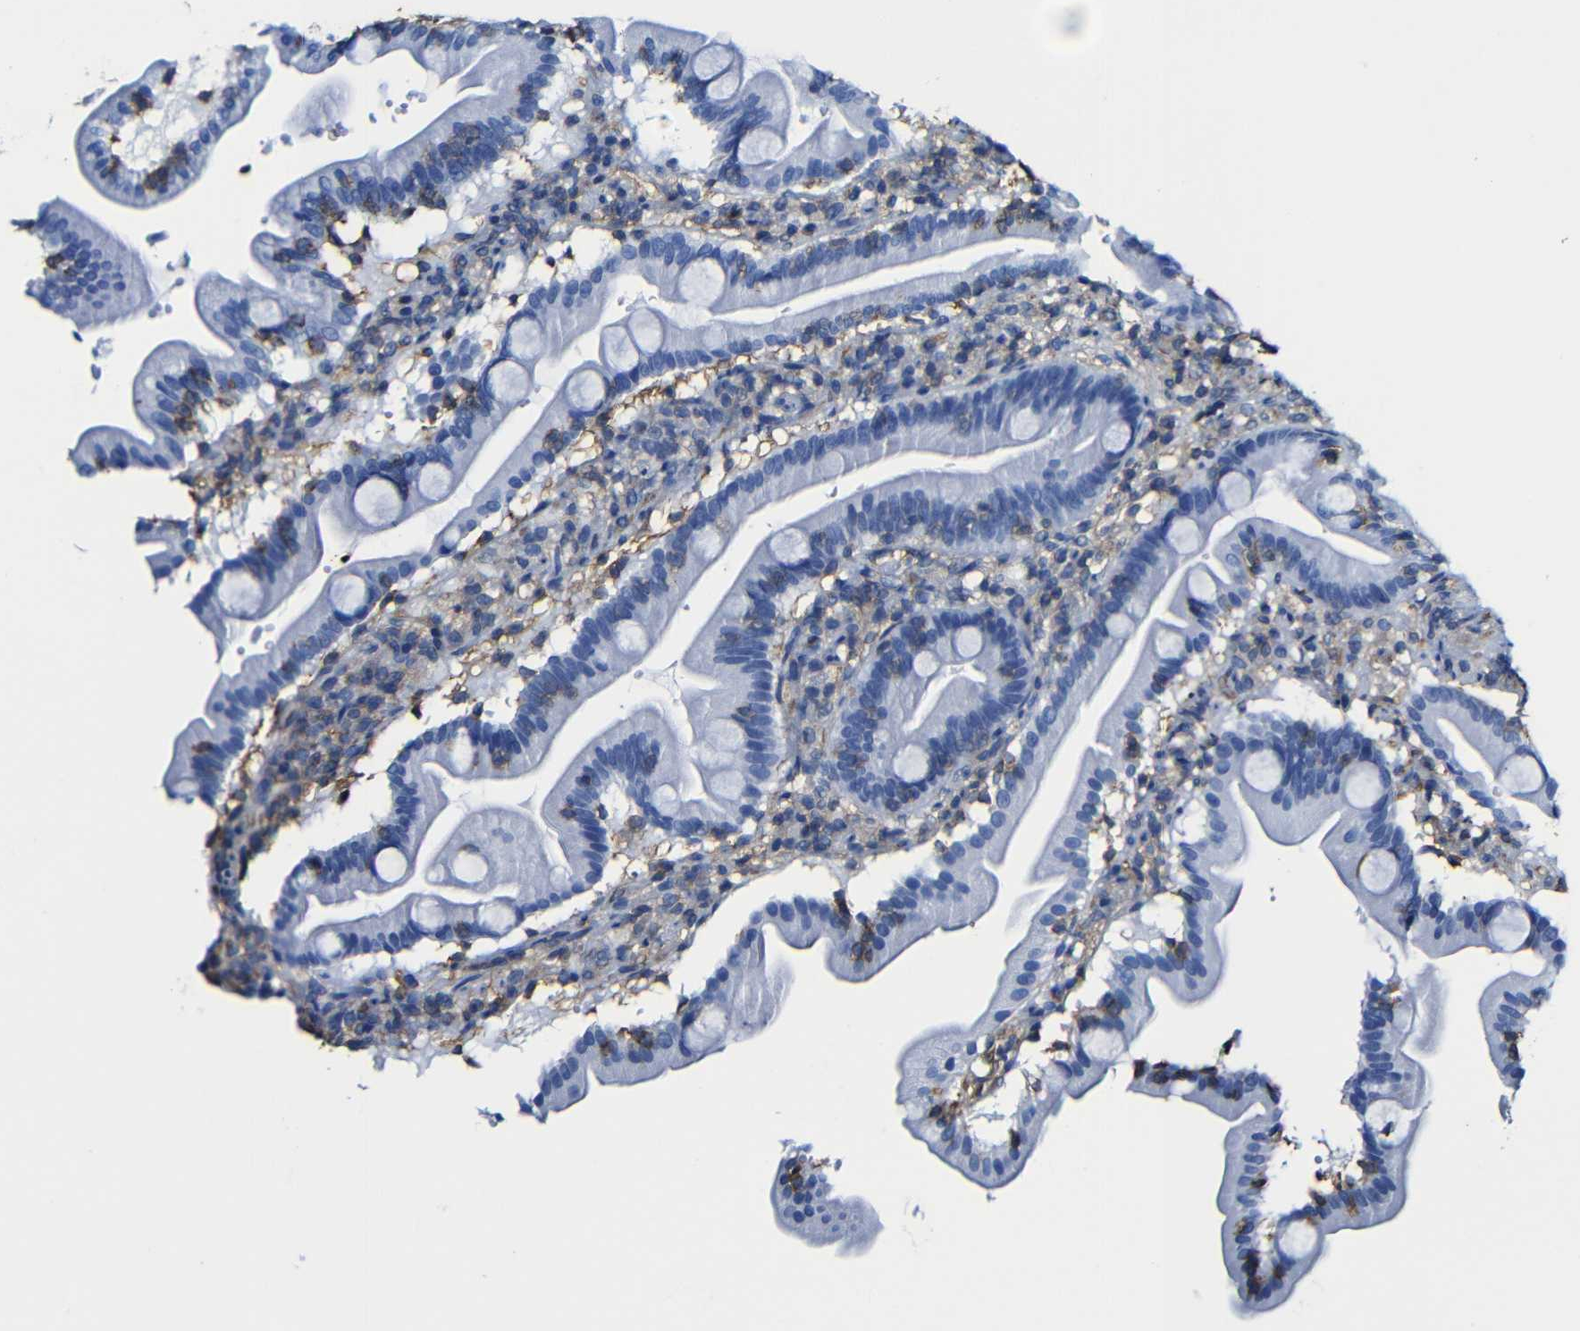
{"staining": {"intensity": "negative", "quantity": "none", "location": "none"}, "tissue": "duodenum", "cell_type": "Glandular cells", "image_type": "normal", "snomed": [{"axis": "morphology", "description": "Normal tissue, NOS"}, {"axis": "topography", "description": "Duodenum"}], "caption": "DAB immunohistochemical staining of normal human duodenum exhibits no significant expression in glandular cells.", "gene": "MSN", "patient": {"sex": "male", "age": 54}}